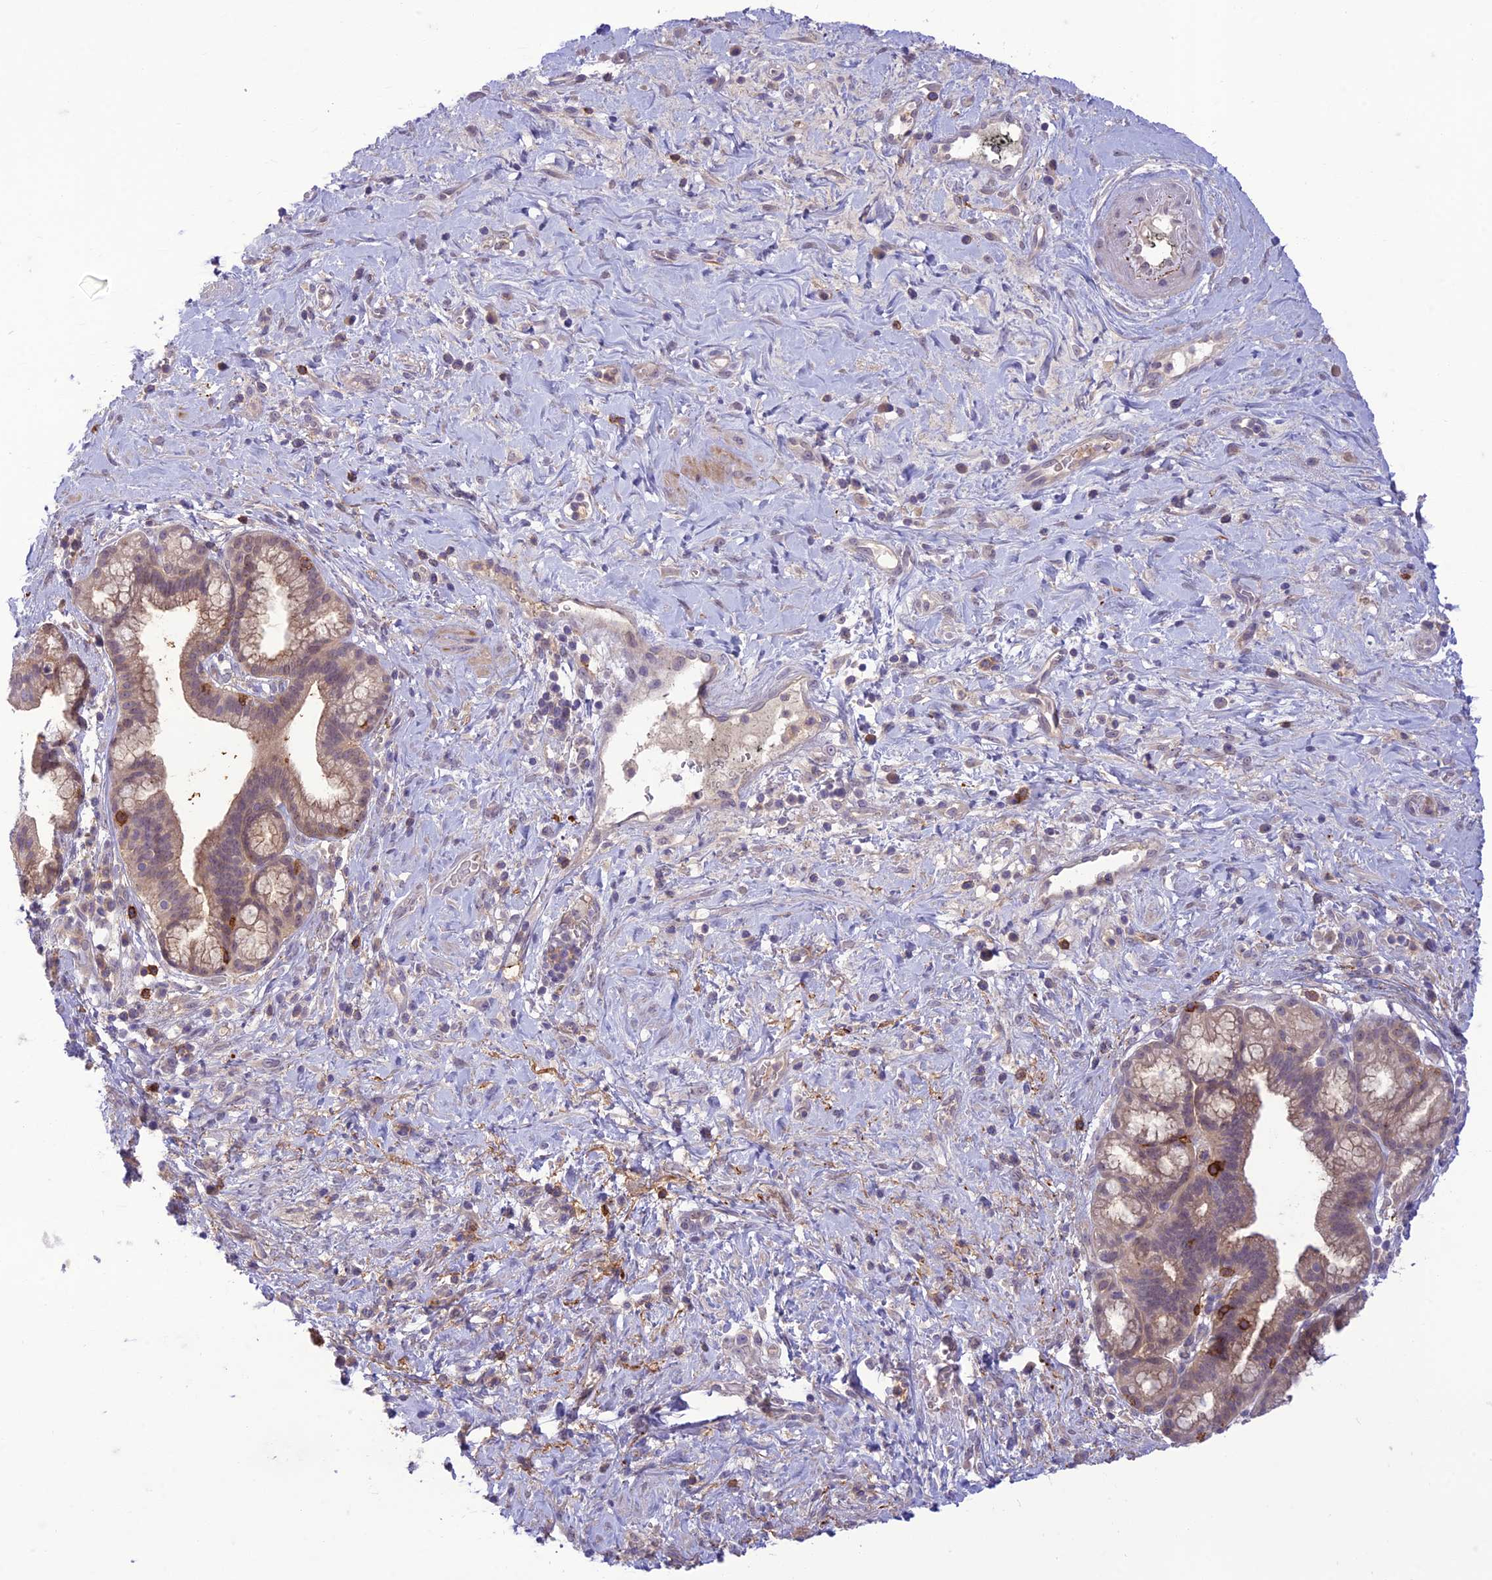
{"staining": {"intensity": "weak", "quantity": "25%-75%", "location": "cytoplasmic/membranous"}, "tissue": "pancreatic cancer", "cell_type": "Tumor cells", "image_type": "cancer", "snomed": [{"axis": "morphology", "description": "Adenocarcinoma, NOS"}, {"axis": "topography", "description": "Pancreas"}], "caption": "Weak cytoplasmic/membranous protein positivity is identified in approximately 25%-75% of tumor cells in adenocarcinoma (pancreatic).", "gene": "ITGAE", "patient": {"sex": "male", "age": 72}}